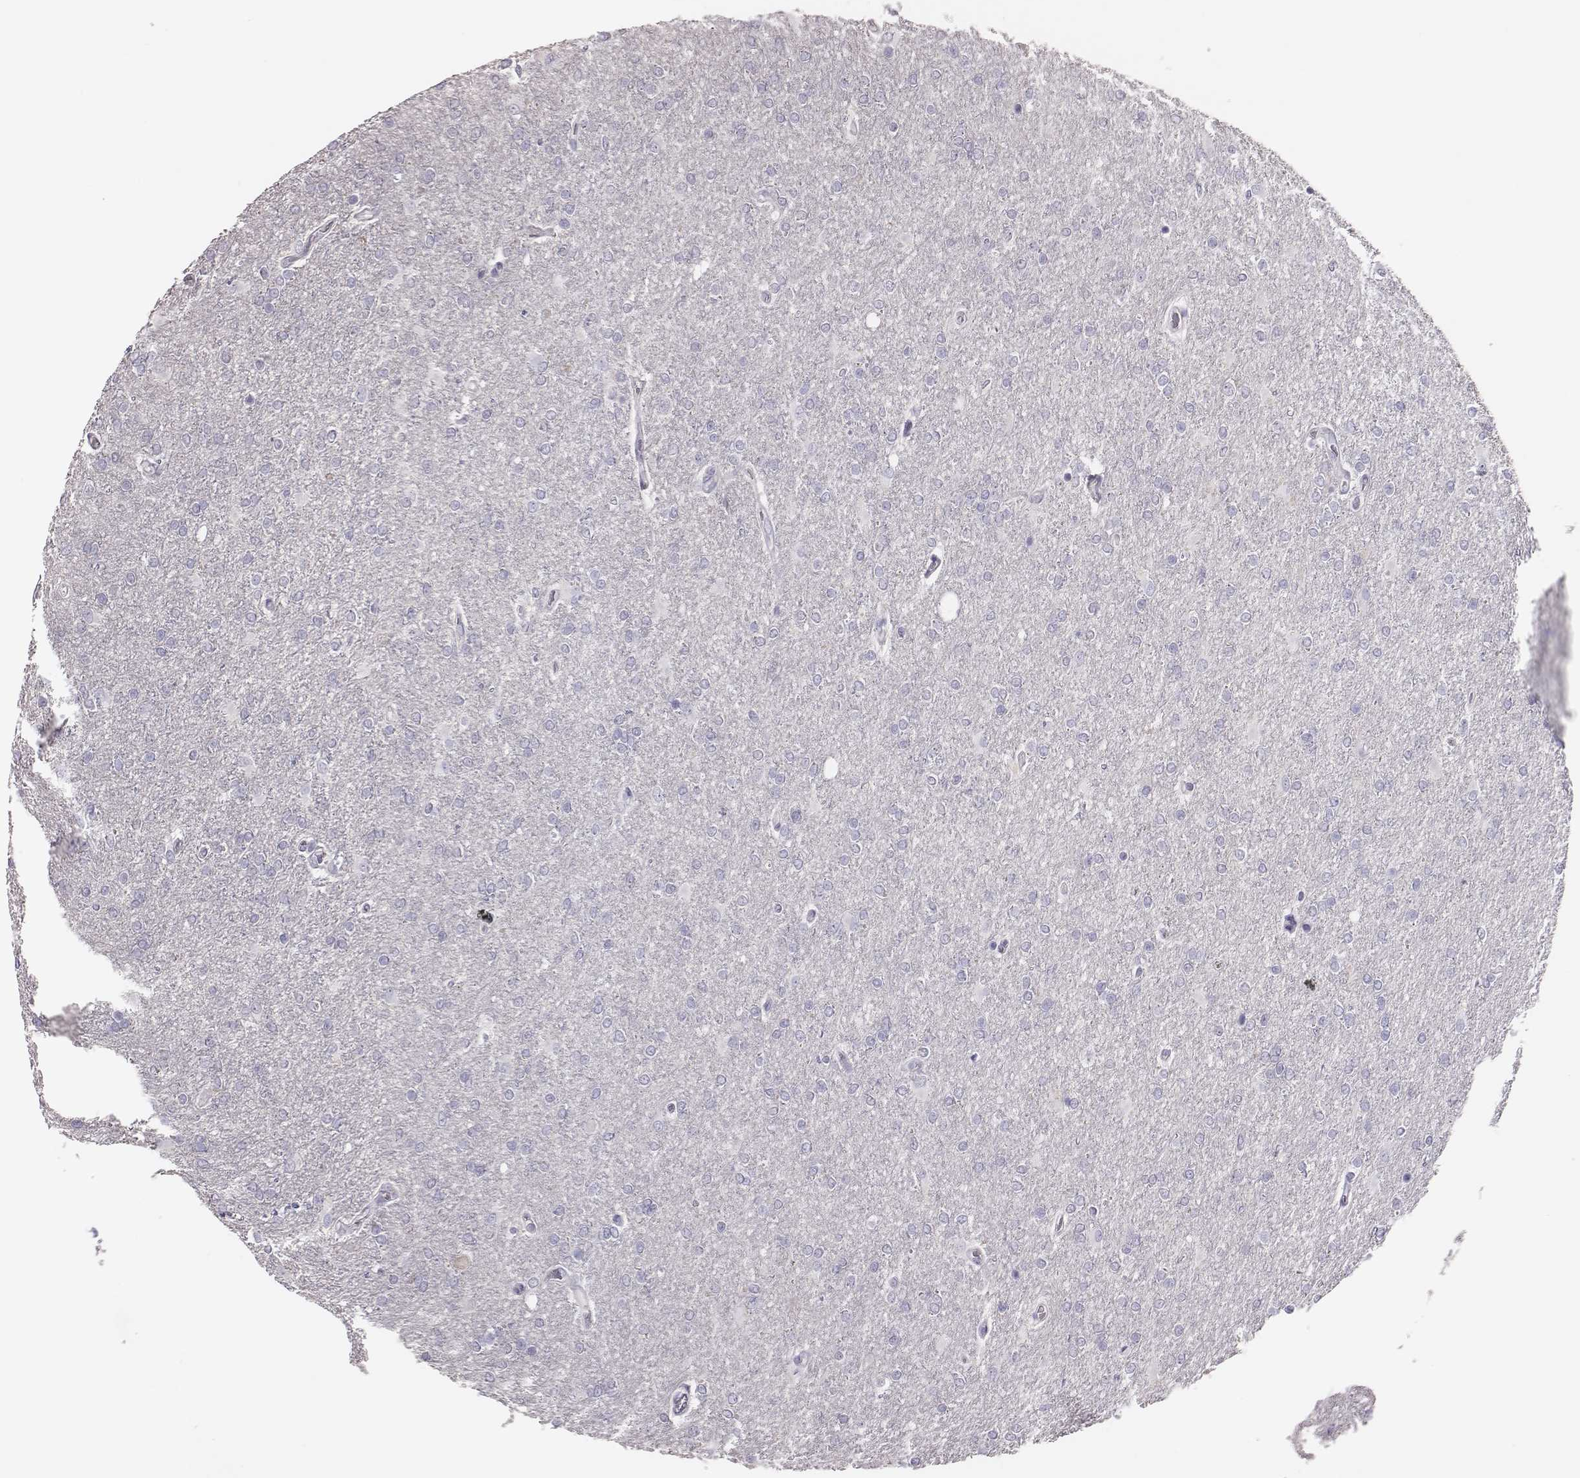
{"staining": {"intensity": "negative", "quantity": "none", "location": "none"}, "tissue": "glioma", "cell_type": "Tumor cells", "image_type": "cancer", "snomed": [{"axis": "morphology", "description": "Glioma, malignant, High grade"}, {"axis": "topography", "description": "Cerebral cortex"}], "caption": "A histopathology image of human glioma is negative for staining in tumor cells.", "gene": "P2RY10", "patient": {"sex": "male", "age": 70}}